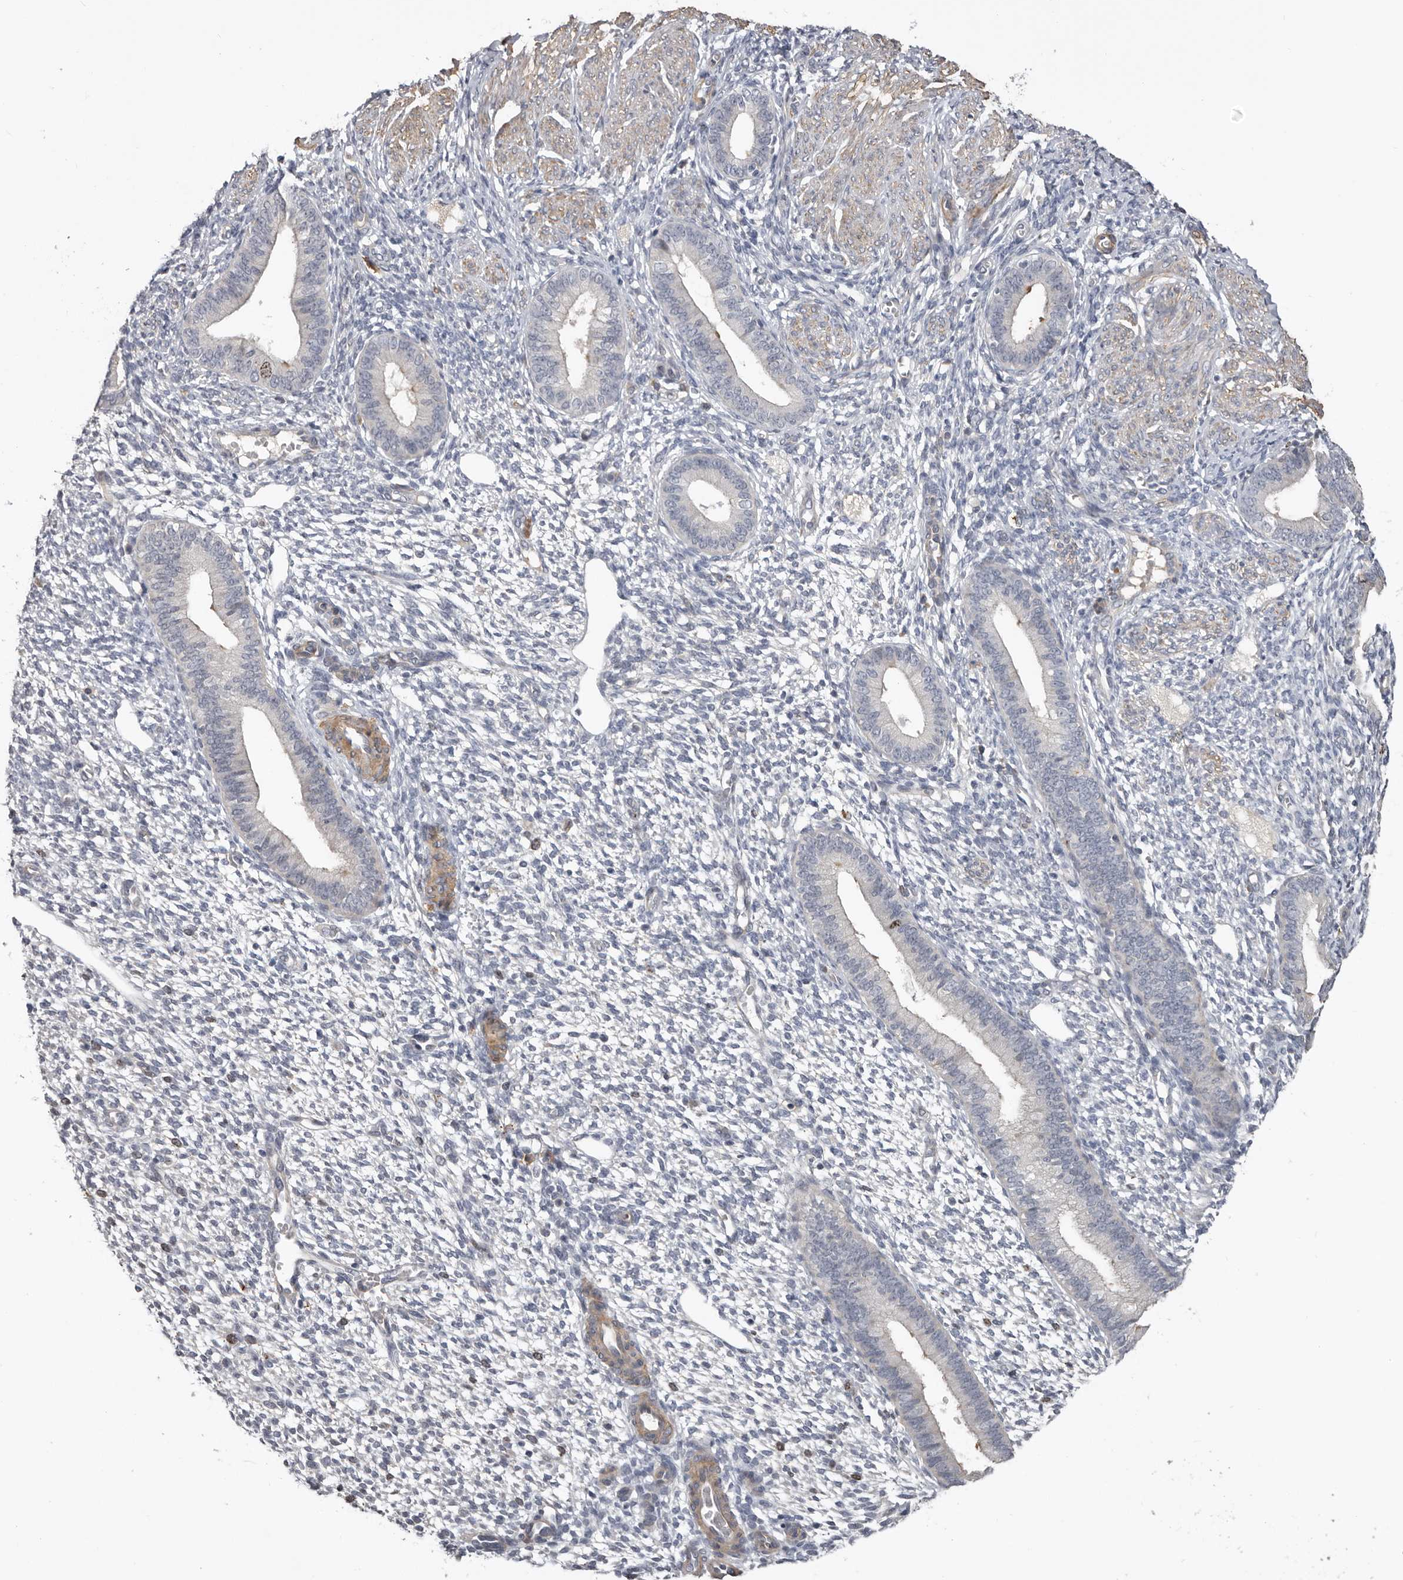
{"staining": {"intensity": "negative", "quantity": "none", "location": "none"}, "tissue": "endometrium", "cell_type": "Cells in endometrial stroma", "image_type": "normal", "snomed": [{"axis": "morphology", "description": "Normal tissue, NOS"}, {"axis": "topography", "description": "Endometrium"}], "caption": "IHC of benign human endometrium exhibits no positivity in cells in endometrial stroma.", "gene": "CDCA8", "patient": {"sex": "female", "age": 46}}